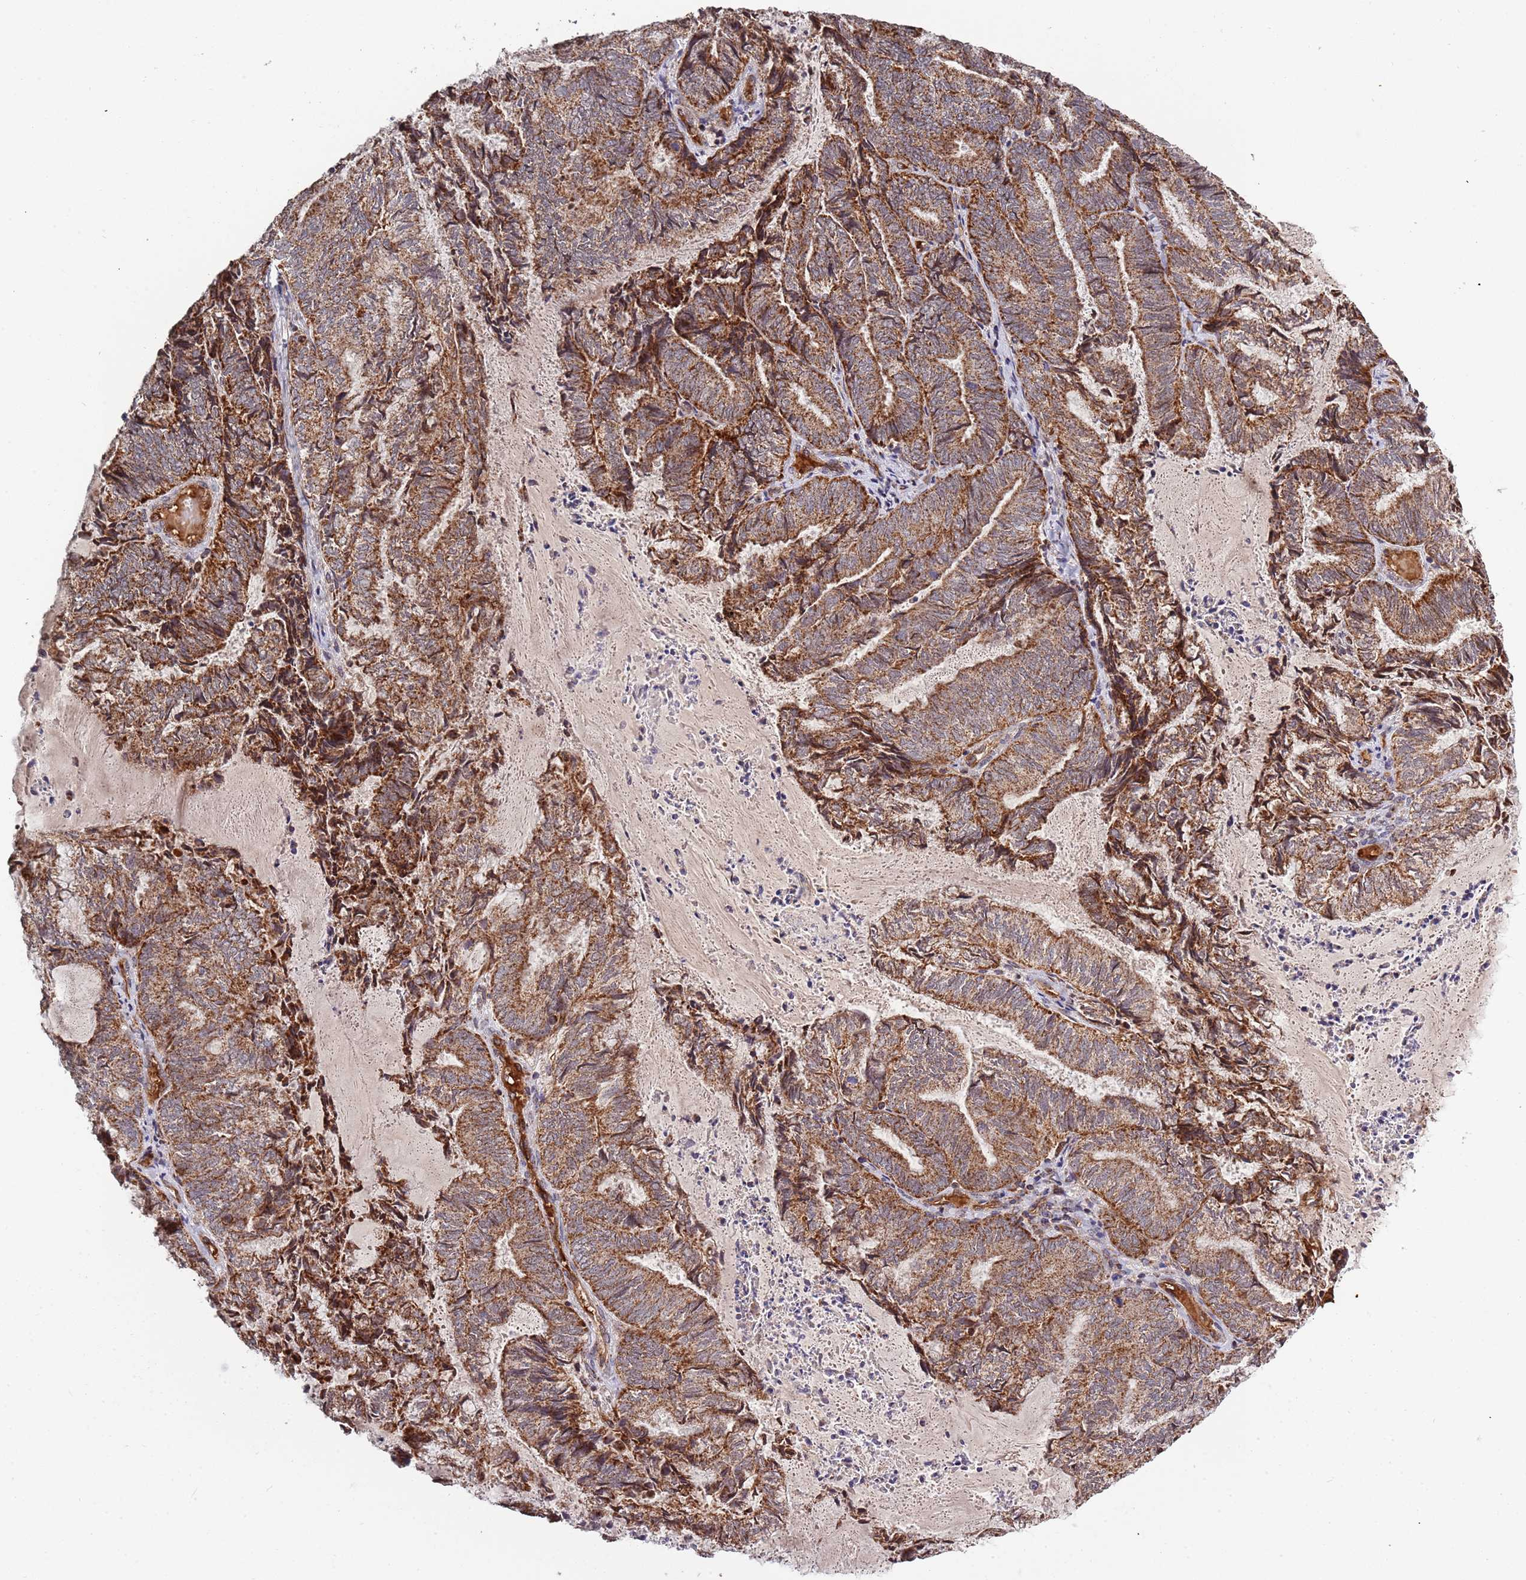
{"staining": {"intensity": "moderate", "quantity": ">75%", "location": "cytoplasmic/membranous"}, "tissue": "endometrial cancer", "cell_type": "Tumor cells", "image_type": "cancer", "snomed": [{"axis": "morphology", "description": "Adenocarcinoma, NOS"}, {"axis": "topography", "description": "Endometrium"}], "caption": "This histopathology image demonstrates IHC staining of human endometrial cancer (adenocarcinoma), with medium moderate cytoplasmic/membranous expression in about >75% of tumor cells.", "gene": "DCHS1", "patient": {"sex": "female", "age": 80}}